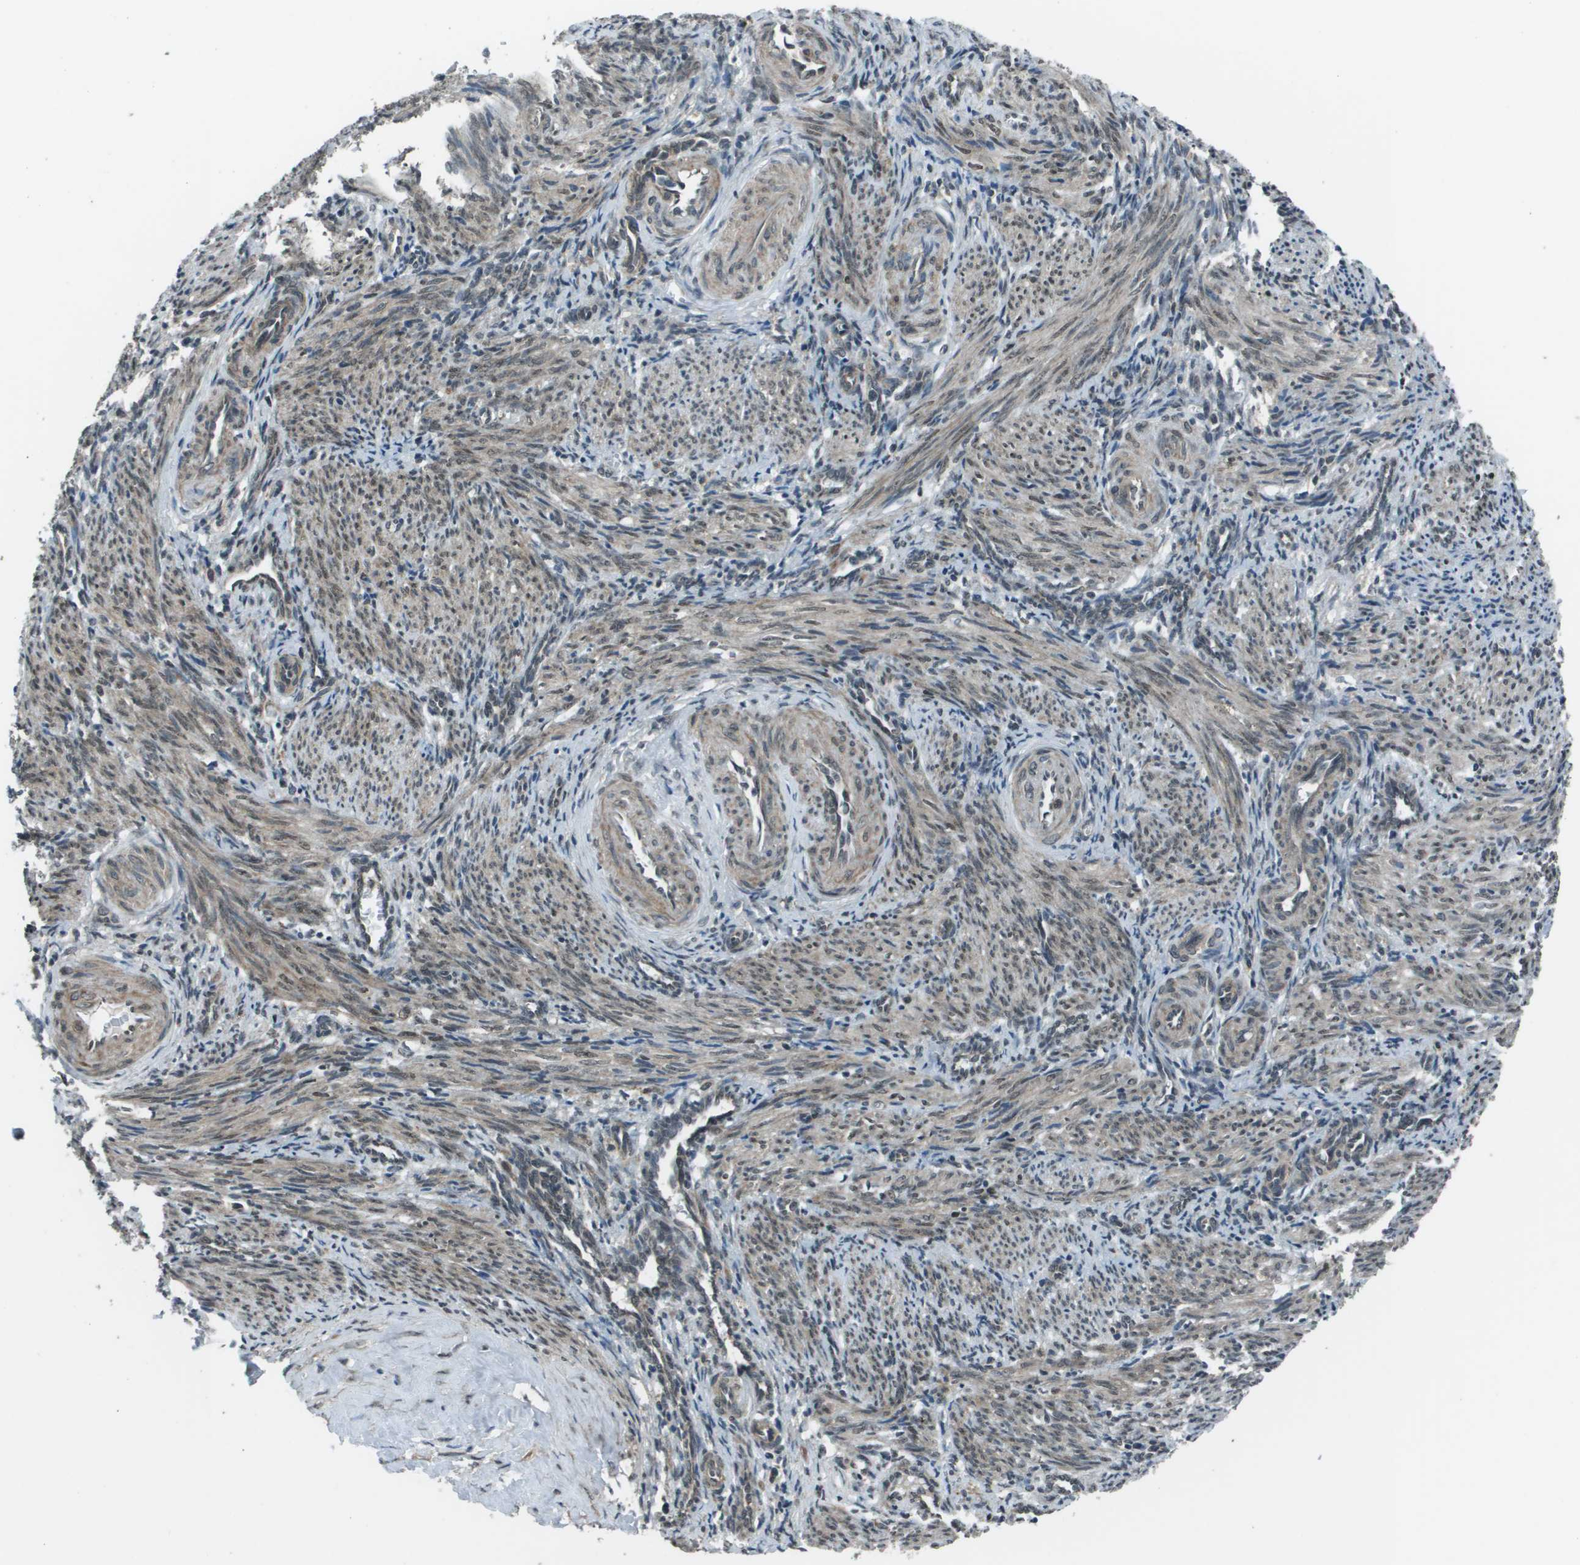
{"staining": {"intensity": "moderate", "quantity": ">75%", "location": "cytoplasmic/membranous"}, "tissue": "smooth muscle", "cell_type": "Smooth muscle cells", "image_type": "normal", "snomed": [{"axis": "morphology", "description": "Normal tissue, NOS"}, {"axis": "topography", "description": "Endometrium"}], "caption": "IHC photomicrograph of benign smooth muscle: human smooth muscle stained using IHC demonstrates medium levels of moderate protein expression localized specifically in the cytoplasmic/membranous of smooth muscle cells, appearing as a cytoplasmic/membranous brown color.", "gene": "PPFIA1", "patient": {"sex": "female", "age": 33}}